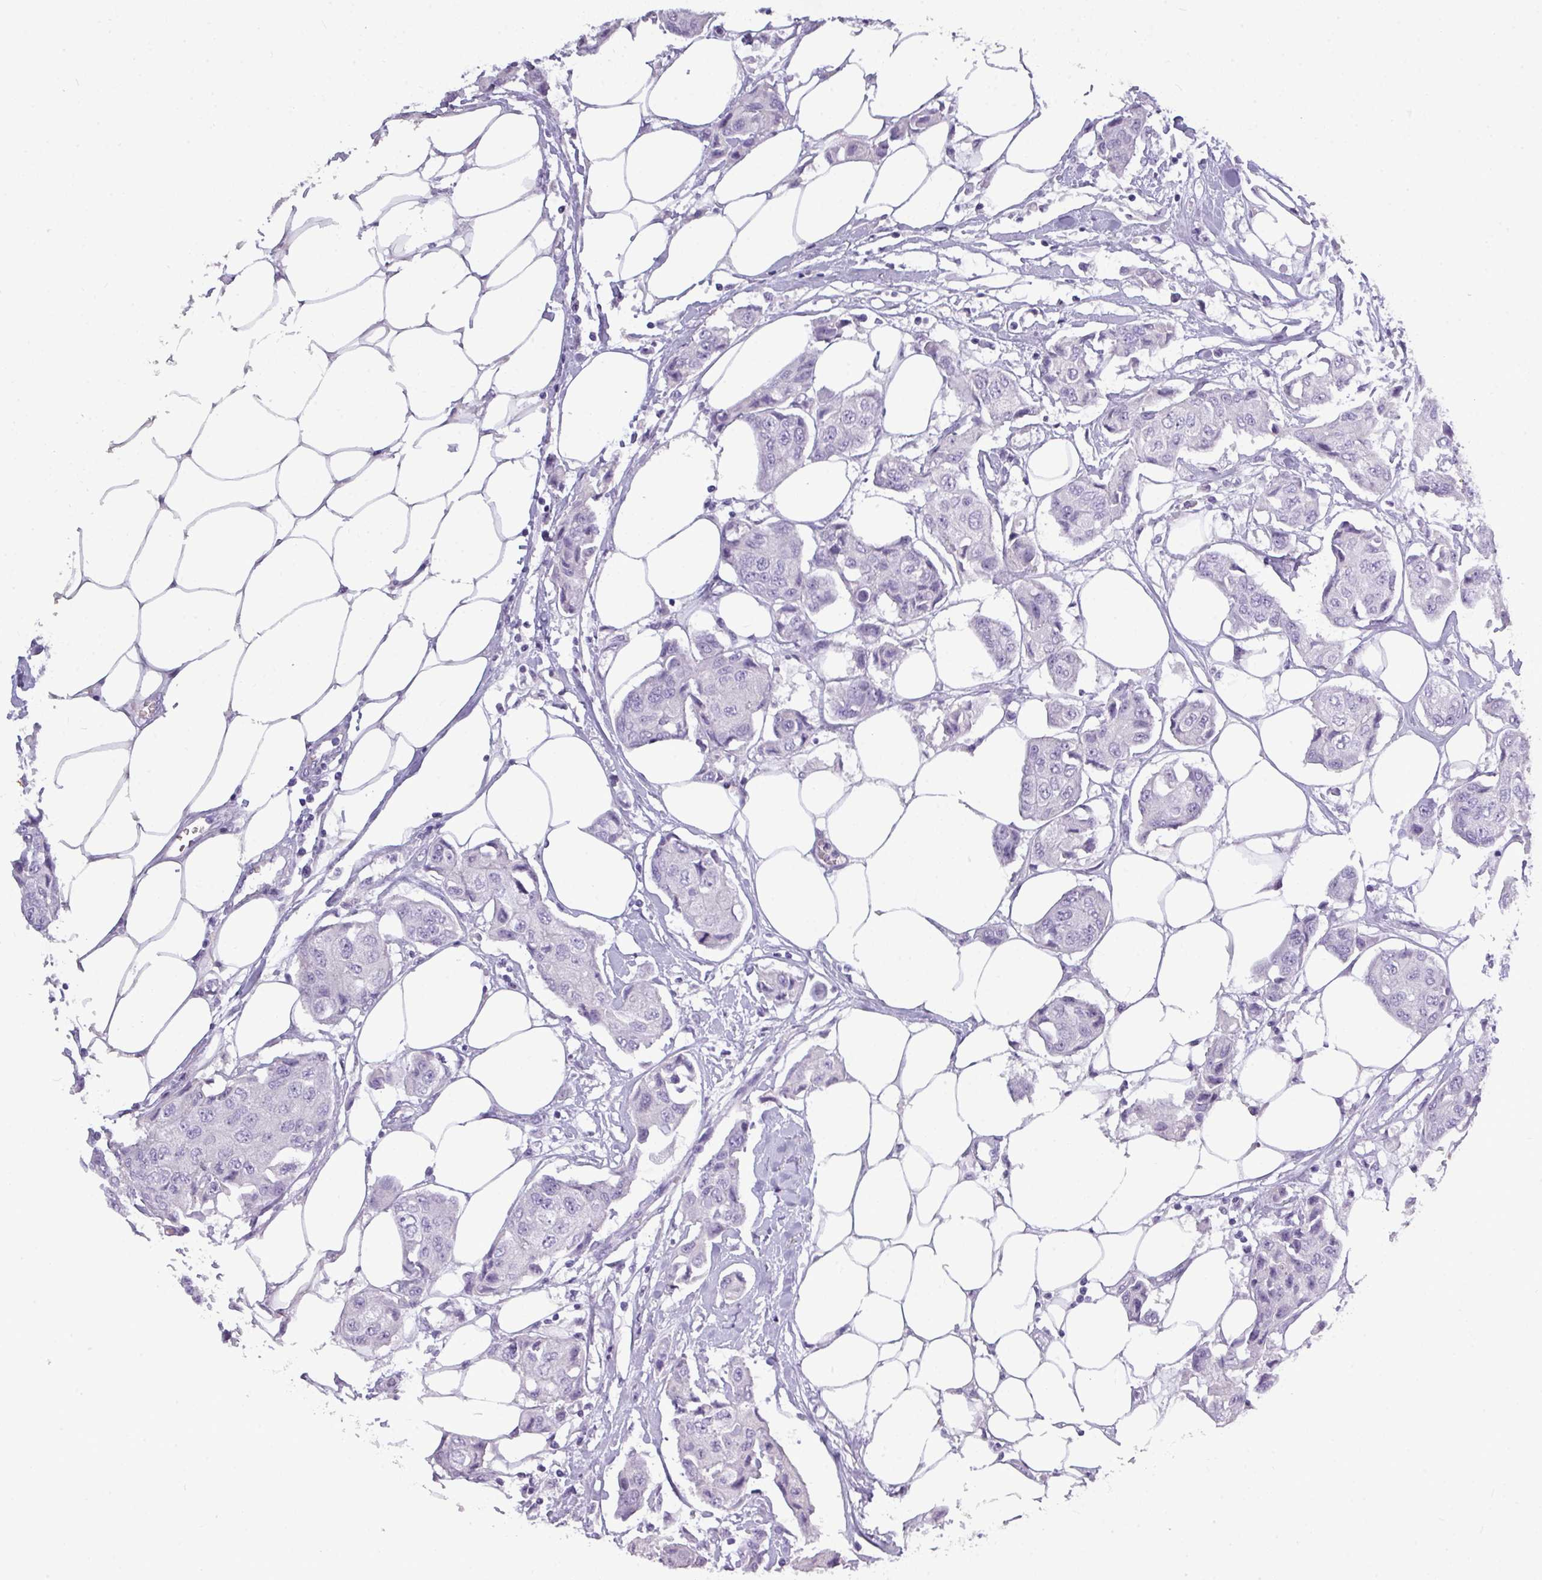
{"staining": {"intensity": "negative", "quantity": "none", "location": "none"}, "tissue": "breast cancer", "cell_type": "Tumor cells", "image_type": "cancer", "snomed": [{"axis": "morphology", "description": "Duct carcinoma"}, {"axis": "topography", "description": "Breast"}, {"axis": "topography", "description": "Lymph node"}], "caption": "Tumor cells show no significant expression in breast infiltrating ductal carcinoma.", "gene": "TMEM91", "patient": {"sex": "female", "age": 80}}